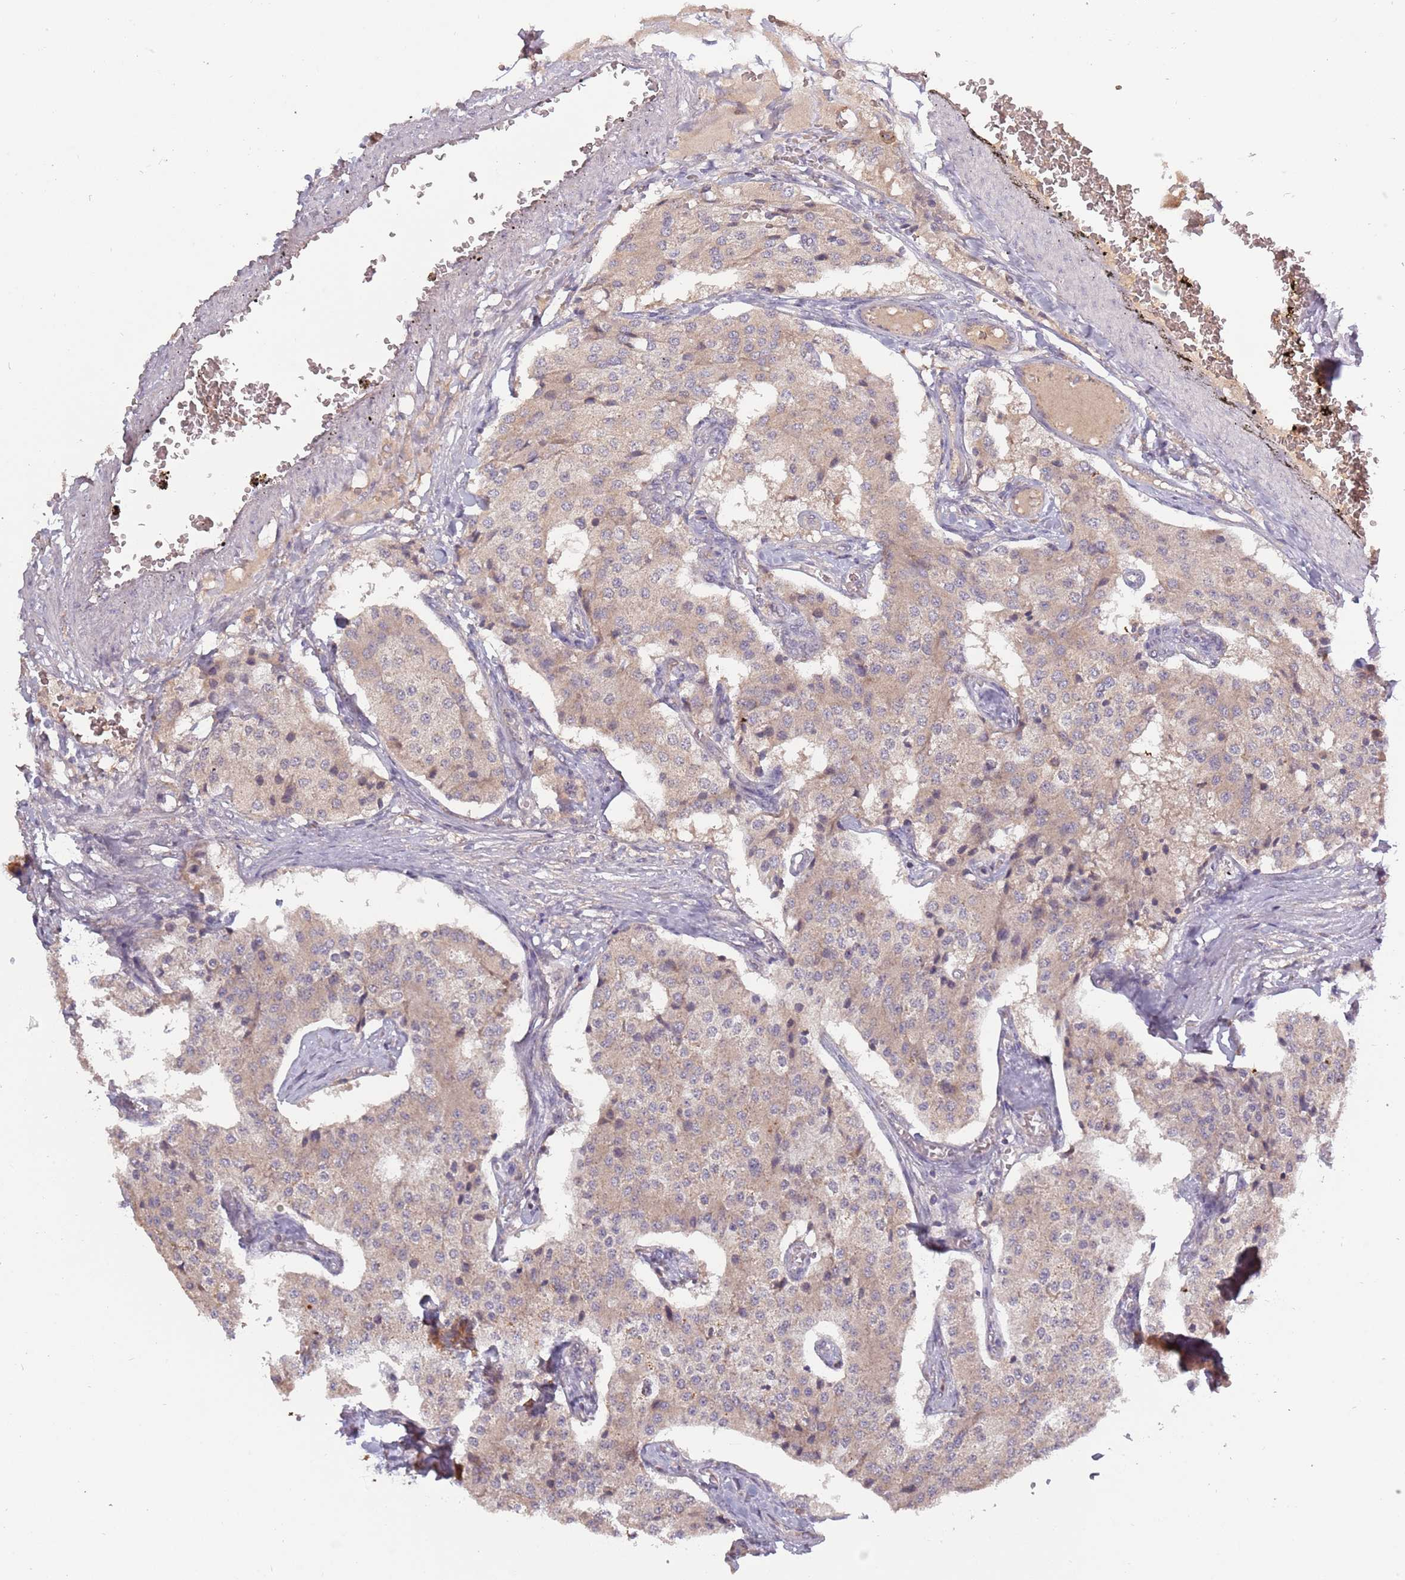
{"staining": {"intensity": "weak", "quantity": "25%-75%", "location": "cytoplasmic/membranous"}, "tissue": "carcinoid", "cell_type": "Tumor cells", "image_type": "cancer", "snomed": [{"axis": "morphology", "description": "Carcinoid, malignant, NOS"}, {"axis": "topography", "description": "Colon"}], "caption": "A histopathology image of carcinoid stained for a protein displays weak cytoplasmic/membranous brown staining in tumor cells.", "gene": "USP32", "patient": {"sex": "female", "age": 52}}